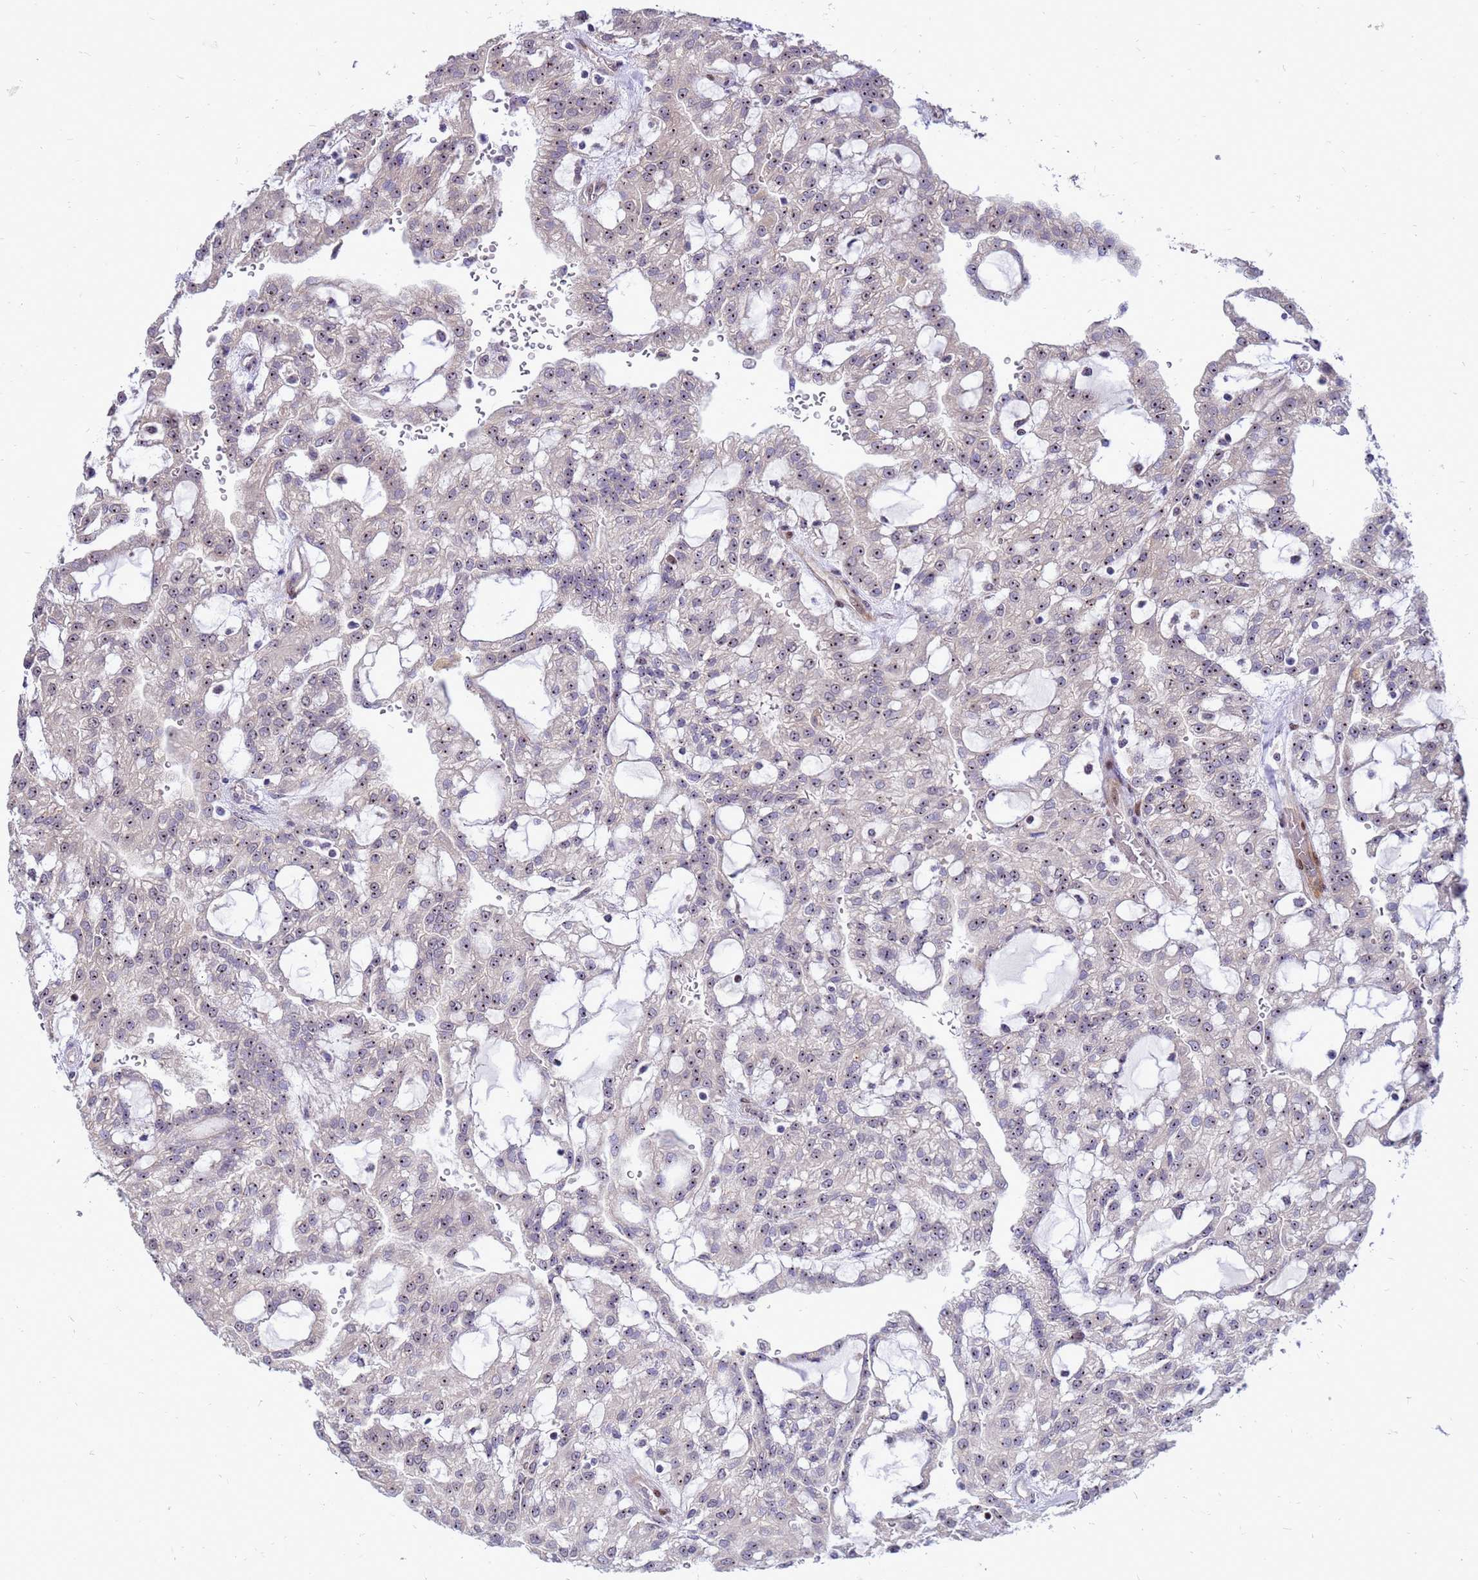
{"staining": {"intensity": "moderate", "quantity": "<25%", "location": "nuclear"}, "tissue": "renal cancer", "cell_type": "Tumor cells", "image_type": "cancer", "snomed": [{"axis": "morphology", "description": "Adenocarcinoma, NOS"}, {"axis": "topography", "description": "Kidney"}], "caption": "Human renal adenocarcinoma stained with a brown dye demonstrates moderate nuclear positive staining in approximately <25% of tumor cells.", "gene": "RSPO1", "patient": {"sex": "male", "age": 63}}